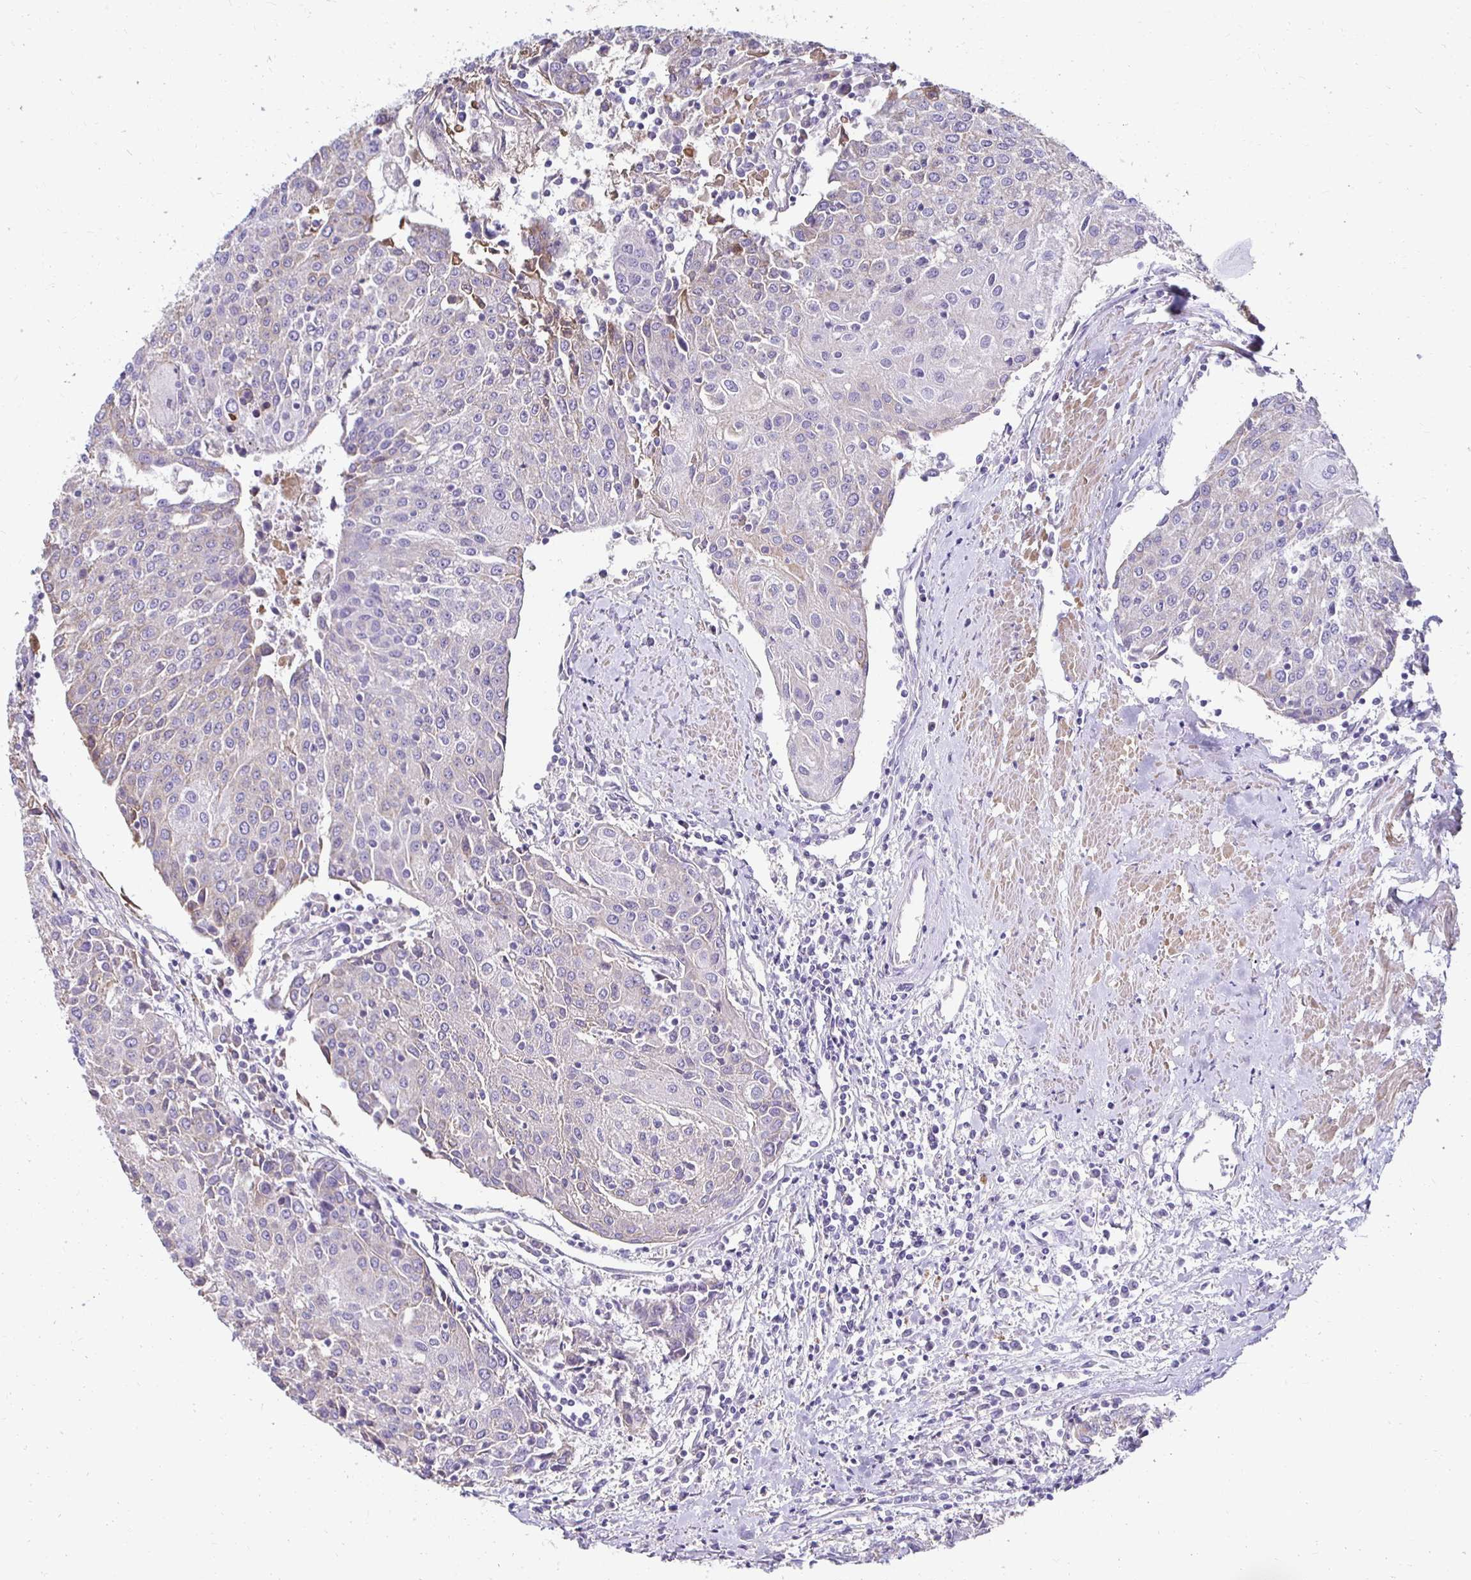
{"staining": {"intensity": "negative", "quantity": "none", "location": "none"}, "tissue": "urothelial cancer", "cell_type": "Tumor cells", "image_type": "cancer", "snomed": [{"axis": "morphology", "description": "Urothelial carcinoma, High grade"}, {"axis": "topography", "description": "Urinary bladder"}], "caption": "Immunohistochemistry (IHC) micrograph of neoplastic tissue: human high-grade urothelial carcinoma stained with DAB reveals no significant protein staining in tumor cells.", "gene": "AKAP6", "patient": {"sex": "female", "age": 85}}